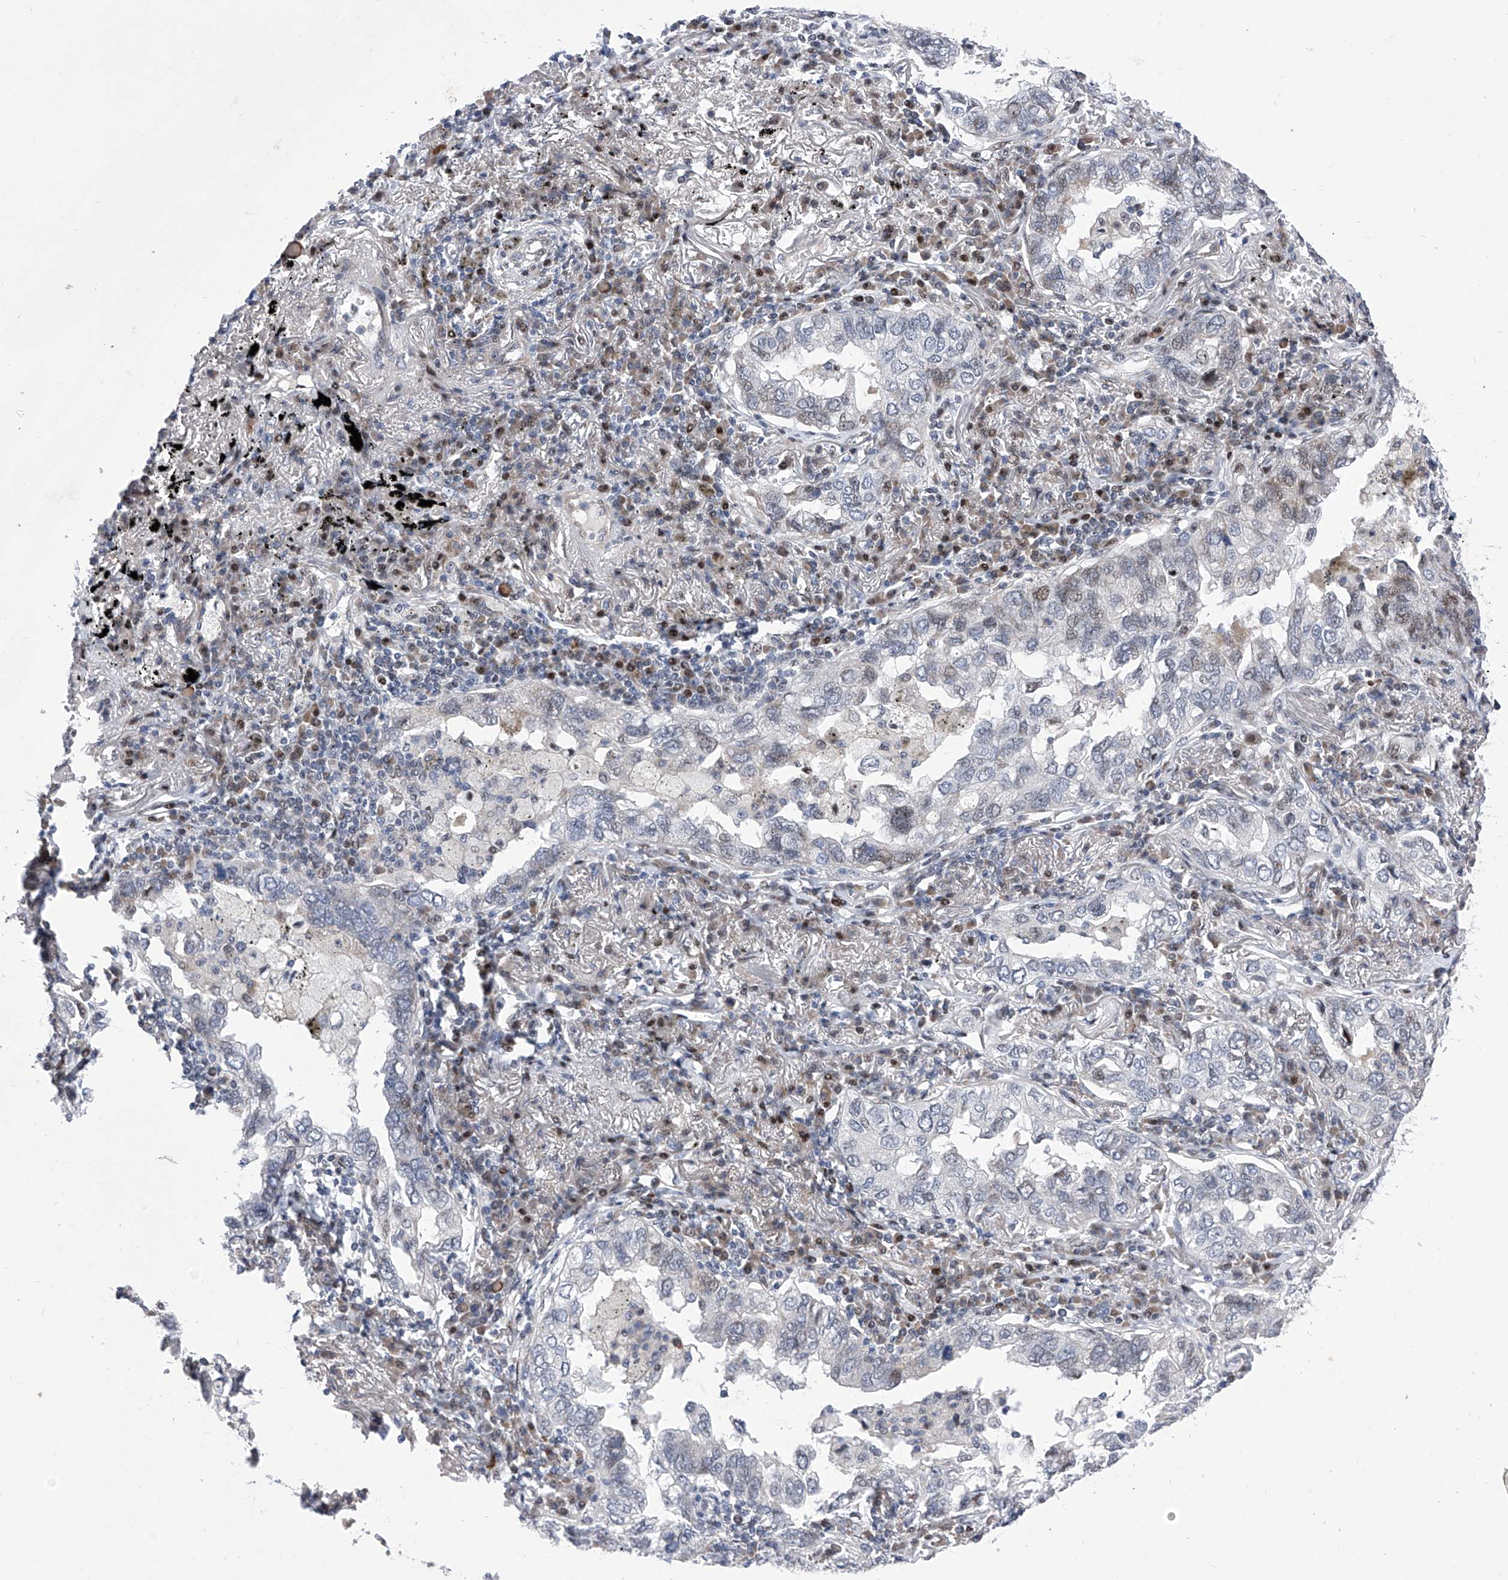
{"staining": {"intensity": "negative", "quantity": "none", "location": "none"}, "tissue": "lung cancer", "cell_type": "Tumor cells", "image_type": "cancer", "snomed": [{"axis": "morphology", "description": "Adenocarcinoma, NOS"}, {"axis": "topography", "description": "Lung"}], "caption": "A high-resolution histopathology image shows IHC staining of lung adenocarcinoma, which shows no significant staining in tumor cells.", "gene": "NUFIP1", "patient": {"sex": "male", "age": 65}}